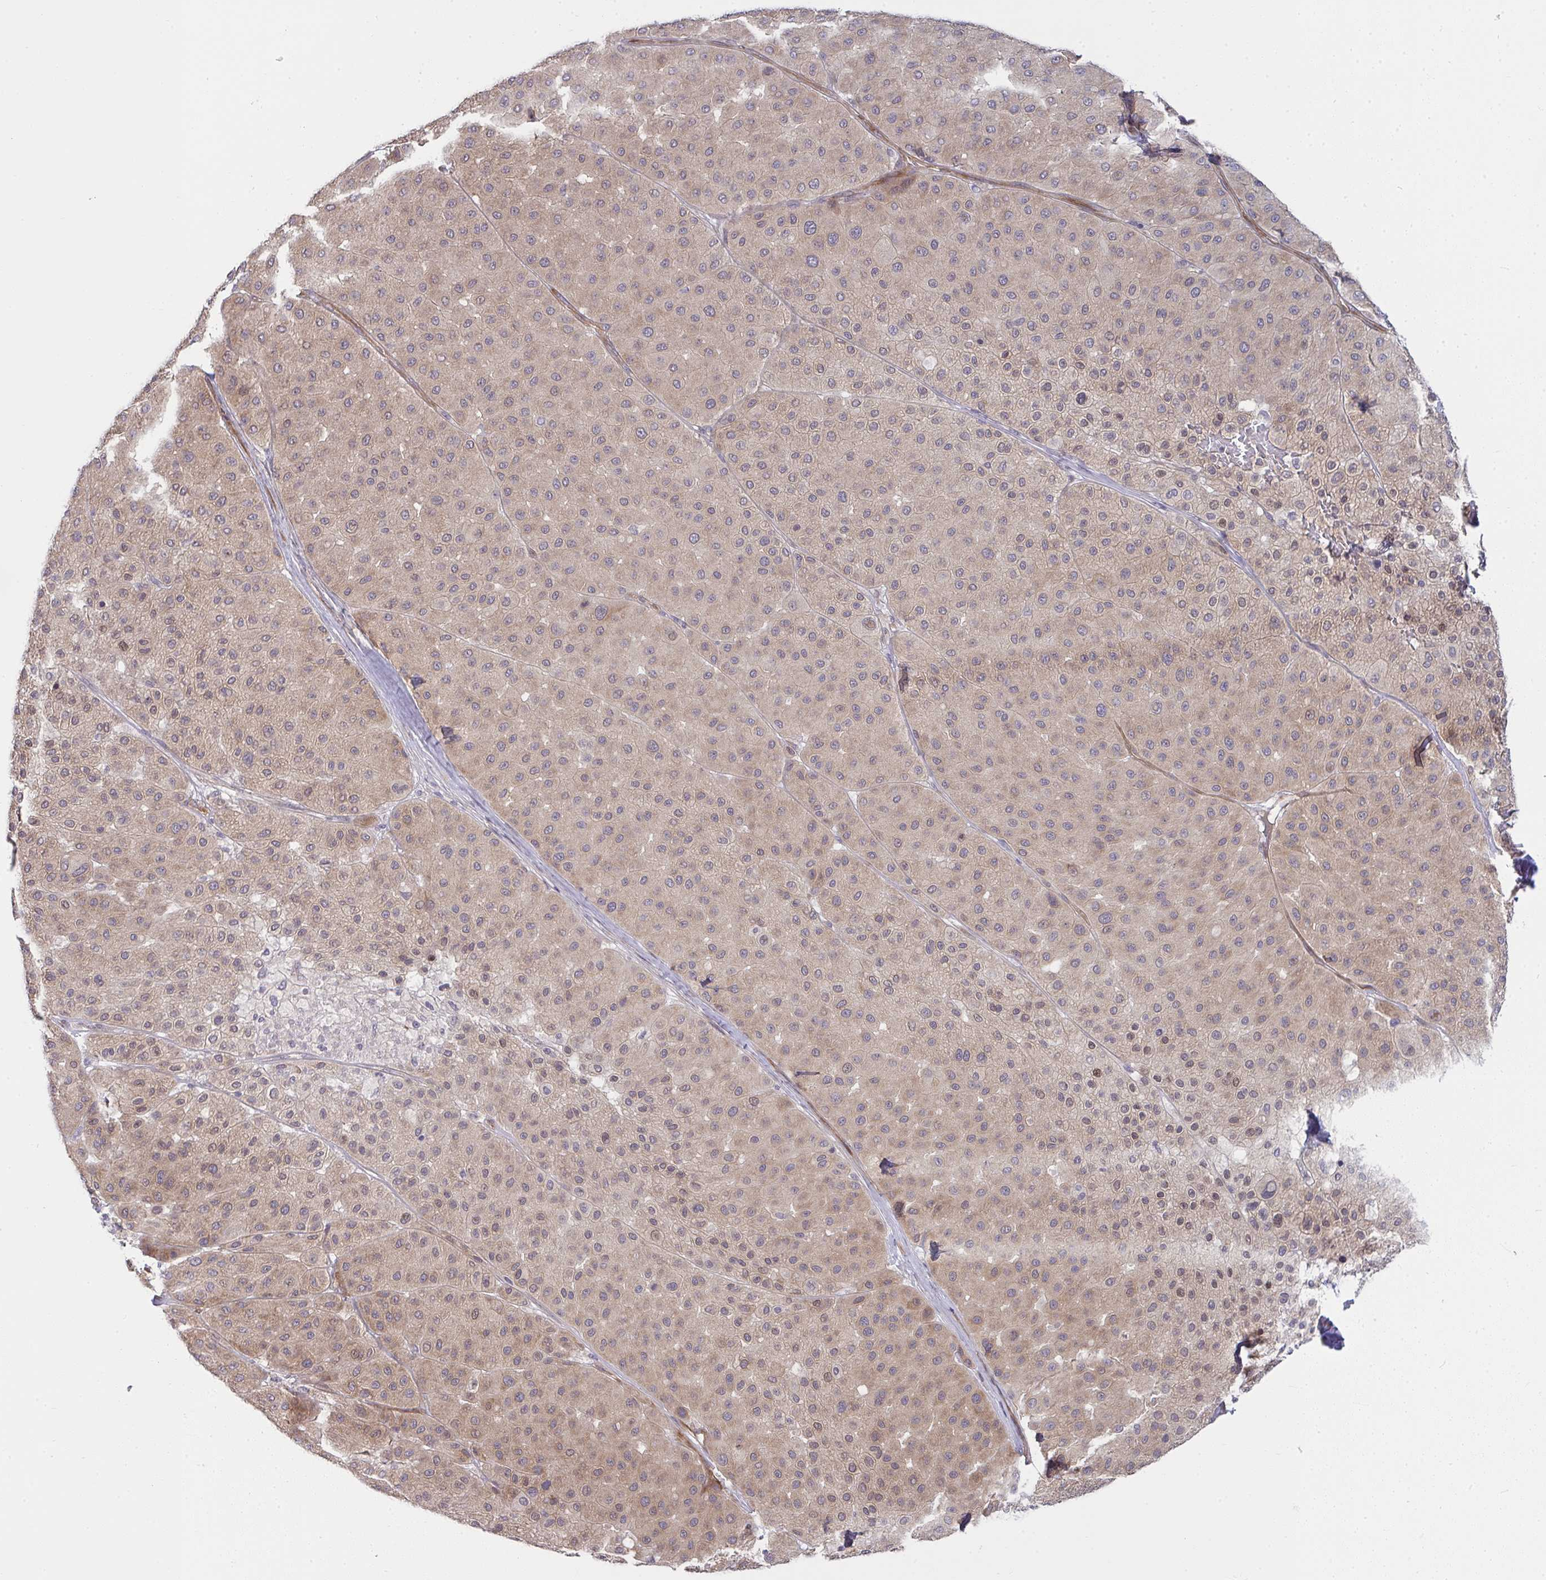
{"staining": {"intensity": "weak", "quantity": ">75%", "location": "cytoplasmic/membranous"}, "tissue": "melanoma", "cell_type": "Tumor cells", "image_type": "cancer", "snomed": [{"axis": "morphology", "description": "Malignant melanoma, Metastatic site"}, {"axis": "topography", "description": "Smooth muscle"}], "caption": "Human melanoma stained with a protein marker exhibits weak staining in tumor cells.", "gene": "CASP9", "patient": {"sex": "male", "age": 41}}